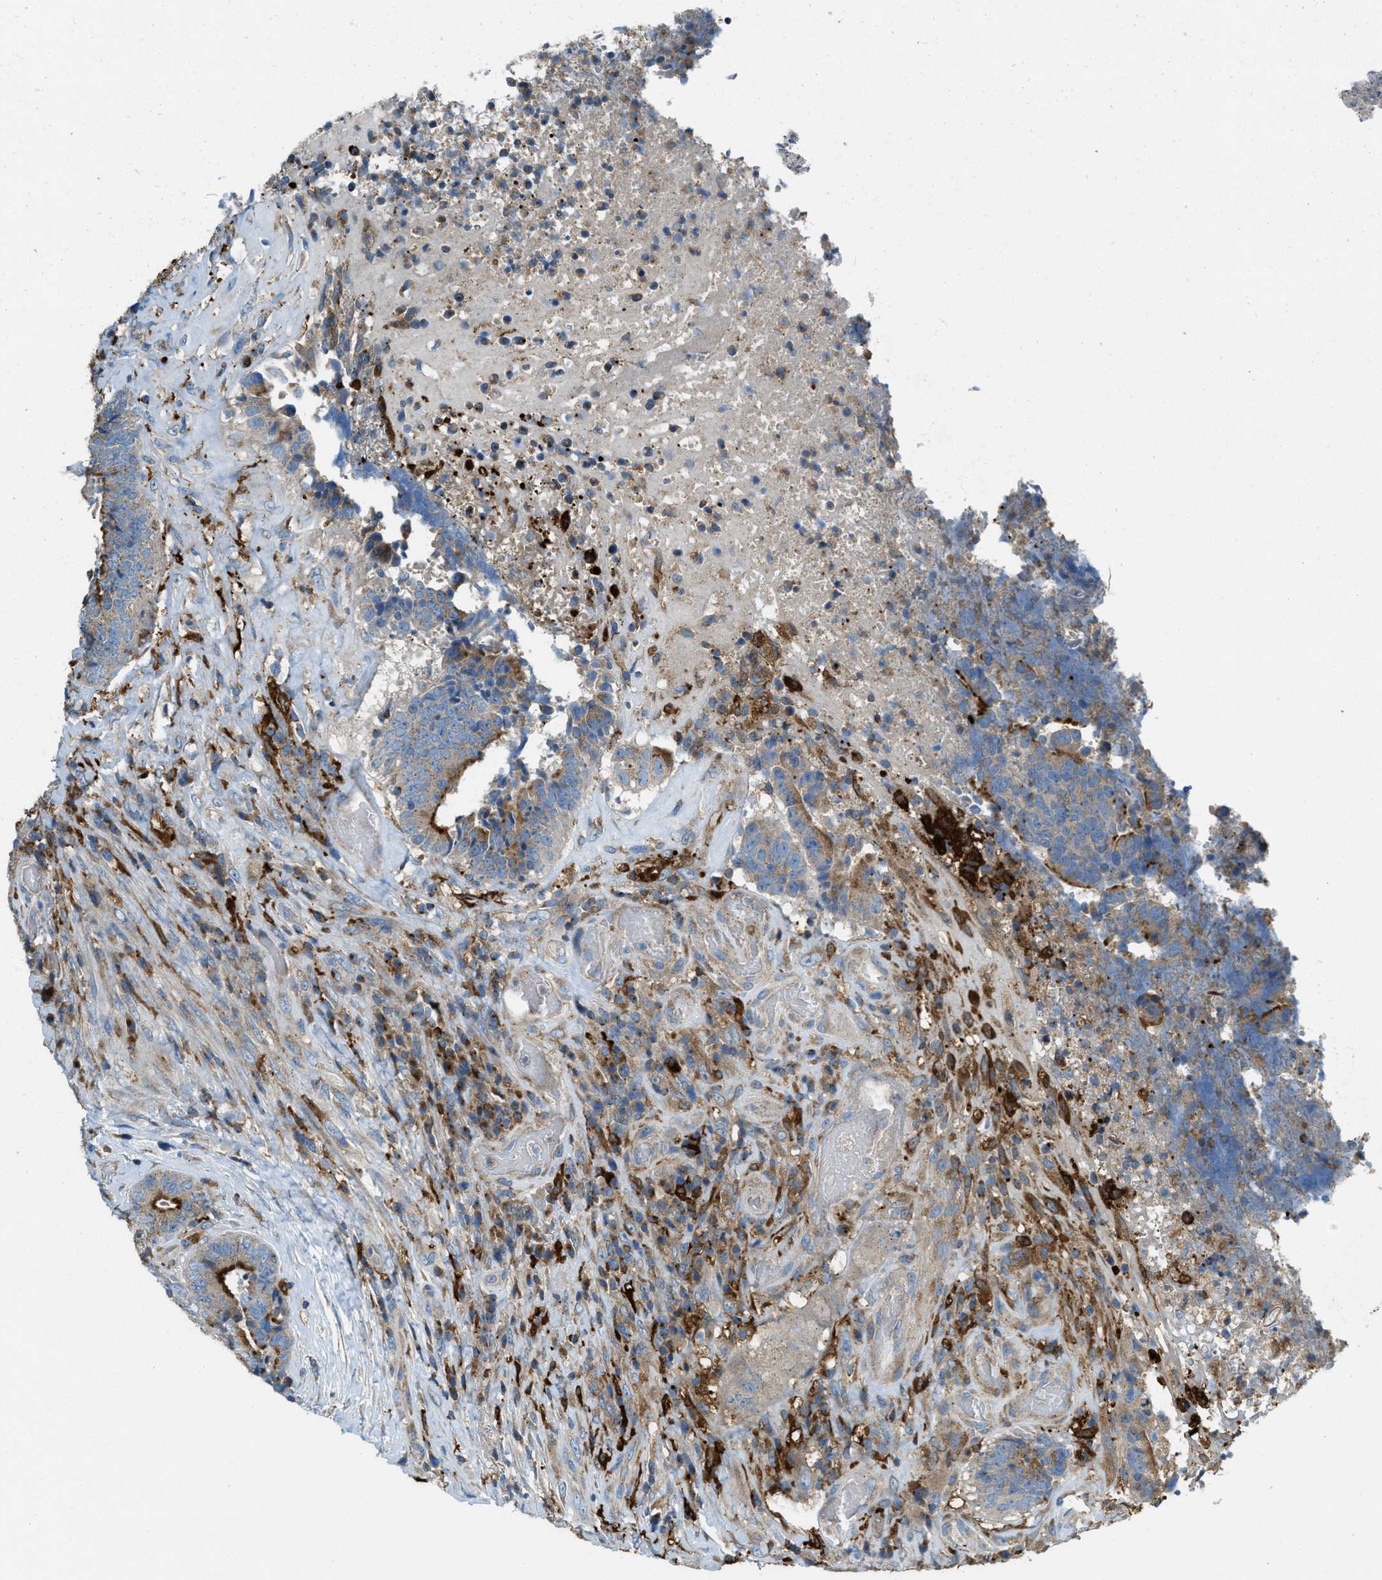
{"staining": {"intensity": "strong", "quantity": "<25%", "location": "cytoplasmic/membranous"}, "tissue": "colorectal cancer", "cell_type": "Tumor cells", "image_type": "cancer", "snomed": [{"axis": "morphology", "description": "Adenocarcinoma, NOS"}, {"axis": "topography", "description": "Rectum"}], "caption": "This photomicrograph reveals immunohistochemistry (IHC) staining of colorectal cancer, with medium strong cytoplasmic/membranous expression in about <25% of tumor cells.", "gene": "RFFL", "patient": {"sex": "male", "age": 72}}